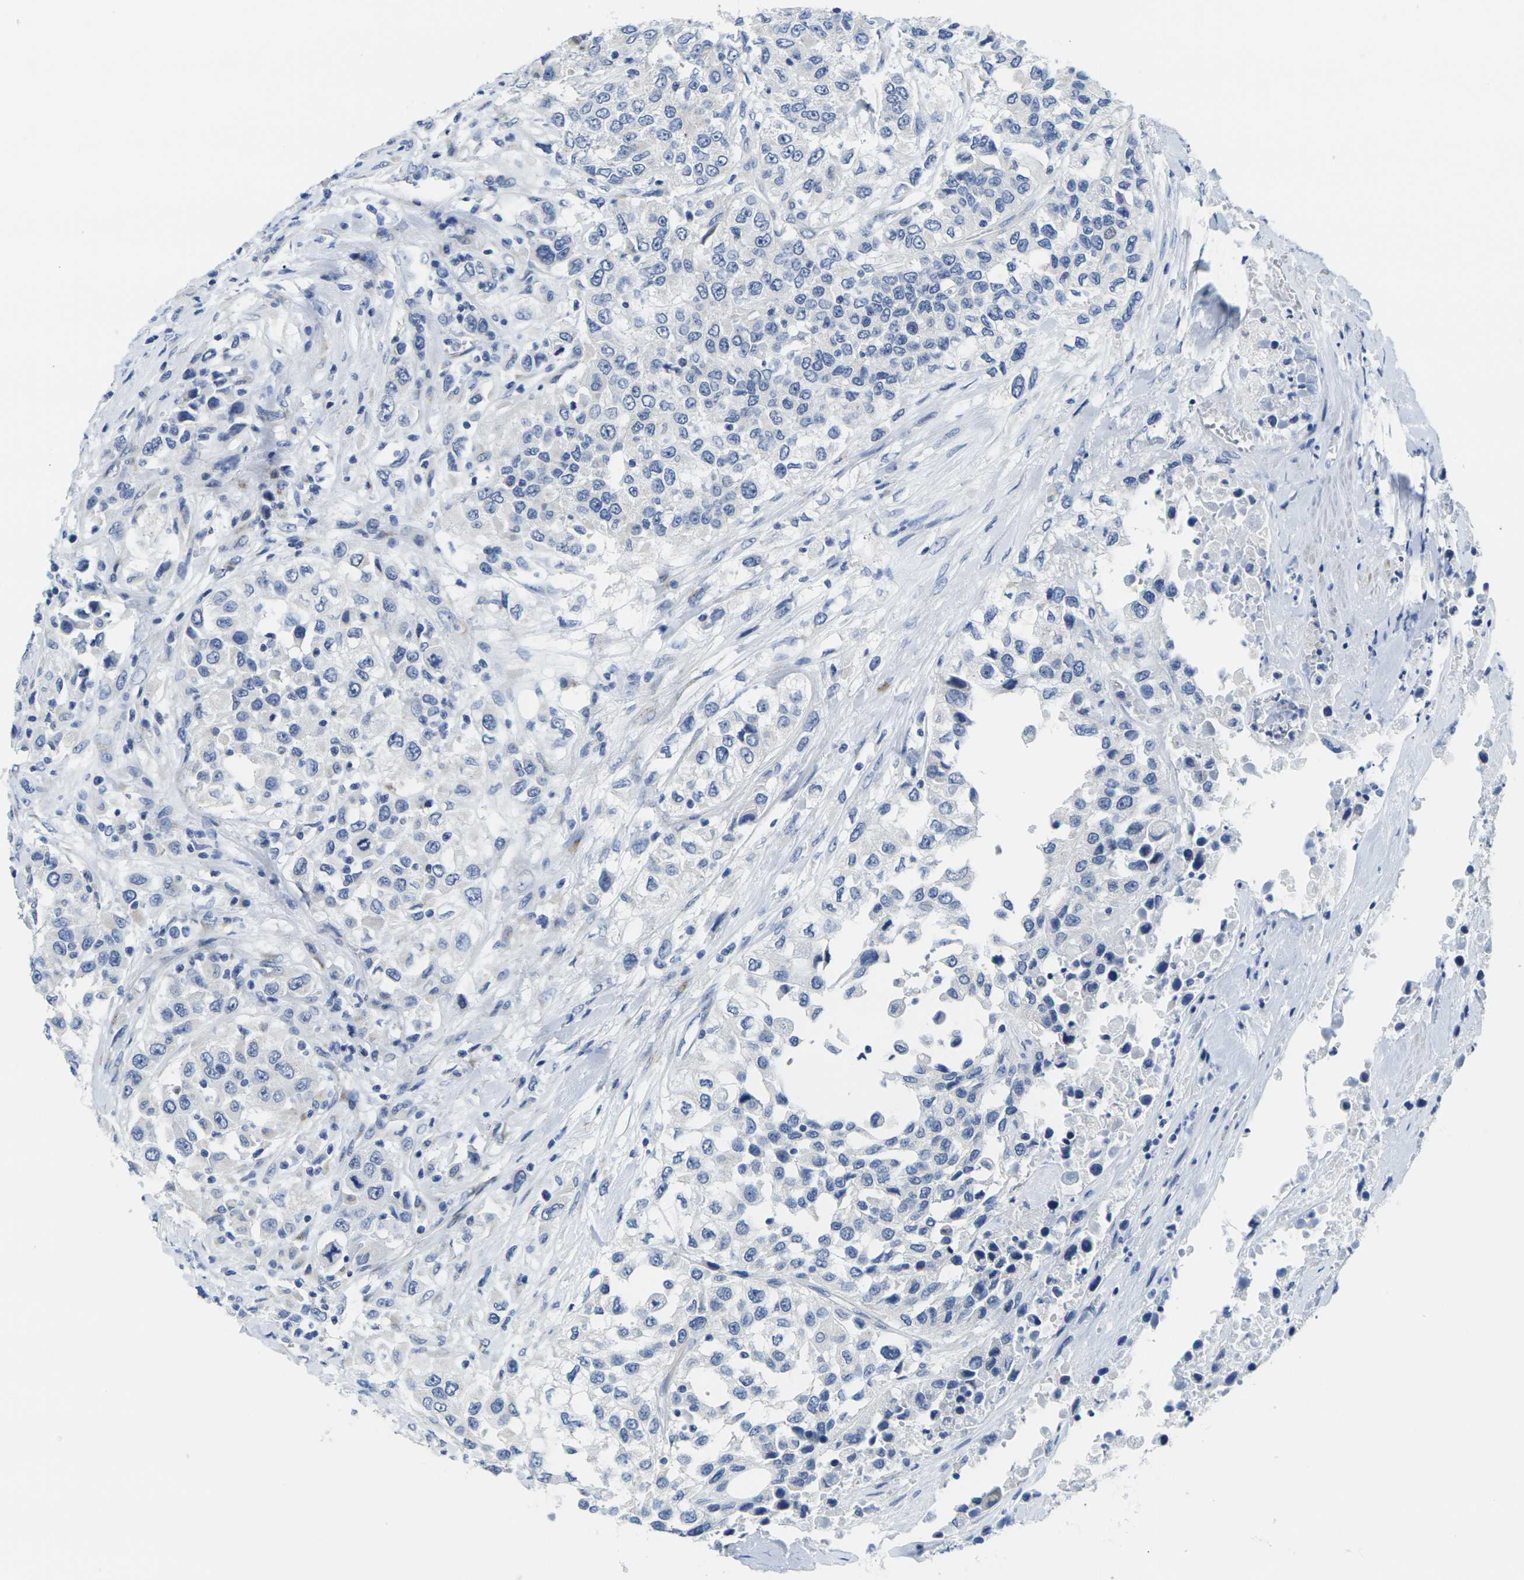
{"staining": {"intensity": "negative", "quantity": "none", "location": "none"}, "tissue": "urothelial cancer", "cell_type": "Tumor cells", "image_type": "cancer", "snomed": [{"axis": "morphology", "description": "Urothelial carcinoma, High grade"}, {"axis": "topography", "description": "Urinary bladder"}], "caption": "Tumor cells show no significant expression in urothelial carcinoma (high-grade).", "gene": "CRK", "patient": {"sex": "female", "age": 80}}